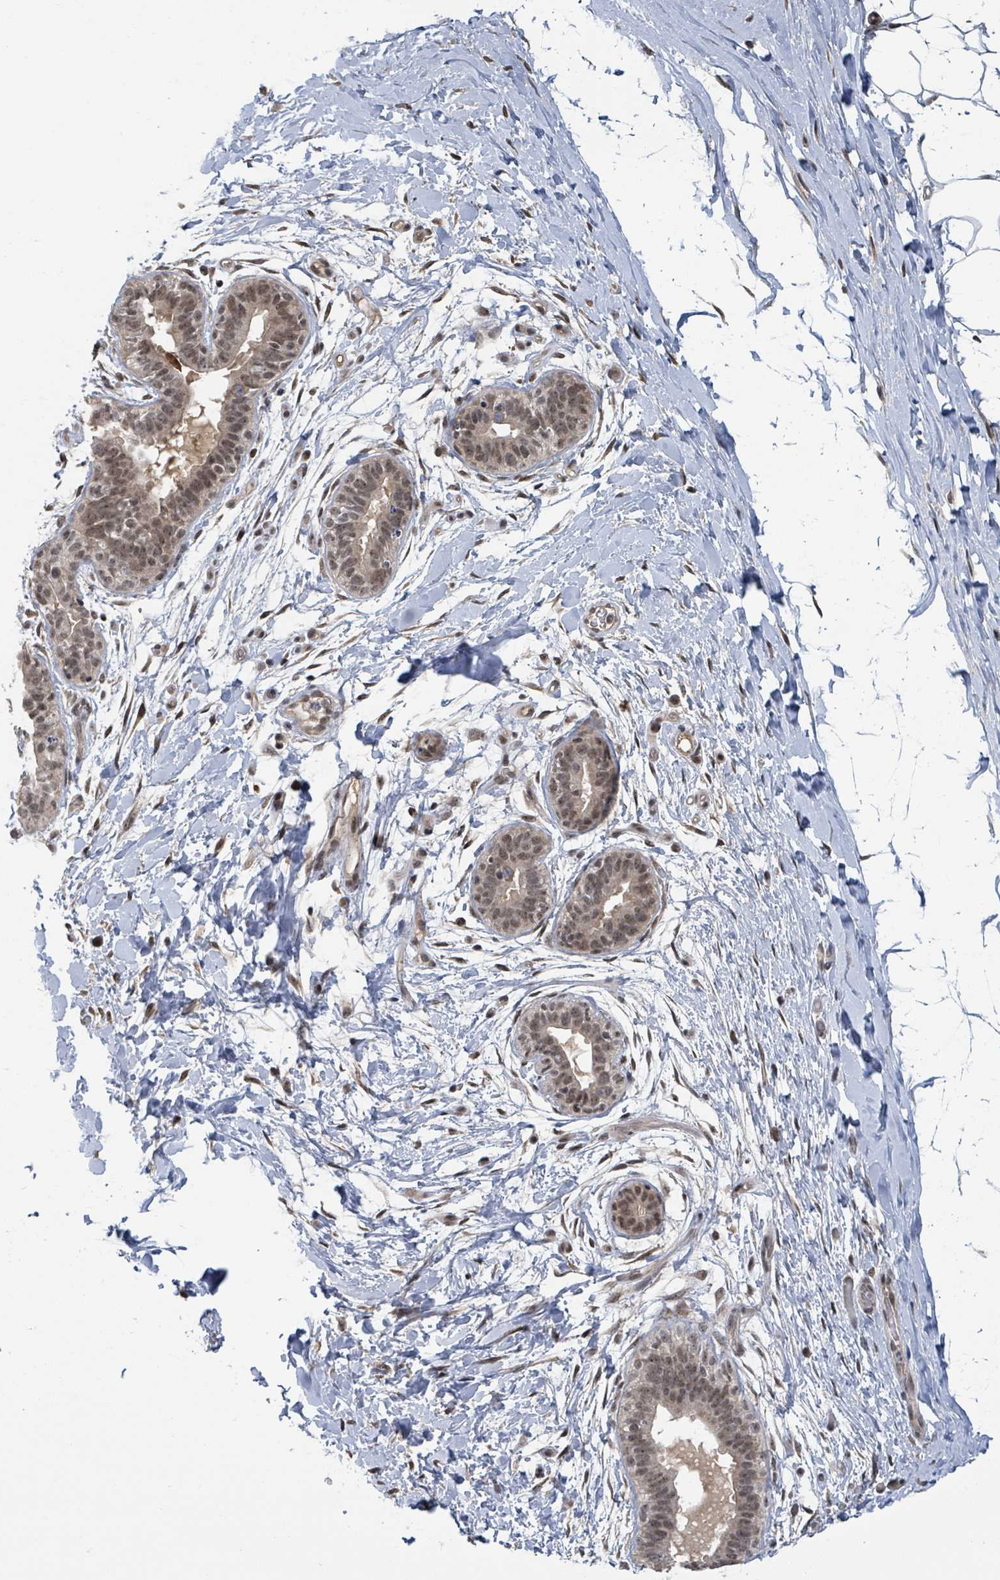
{"staining": {"intensity": "negative", "quantity": "none", "location": "none"}, "tissue": "adipose tissue", "cell_type": "Adipocytes", "image_type": "normal", "snomed": [{"axis": "morphology", "description": "Normal tissue, NOS"}, {"axis": "topography", "description": "Breast"}], "caption": "Adipocytes show no significant staining in benign adipose tissue. (DAB (3,3'-diaminobenzidine) immunohistochemistry, high magnification).", "gene": "ZBTB14", "patient": {"sex": "female", "age": 26}}